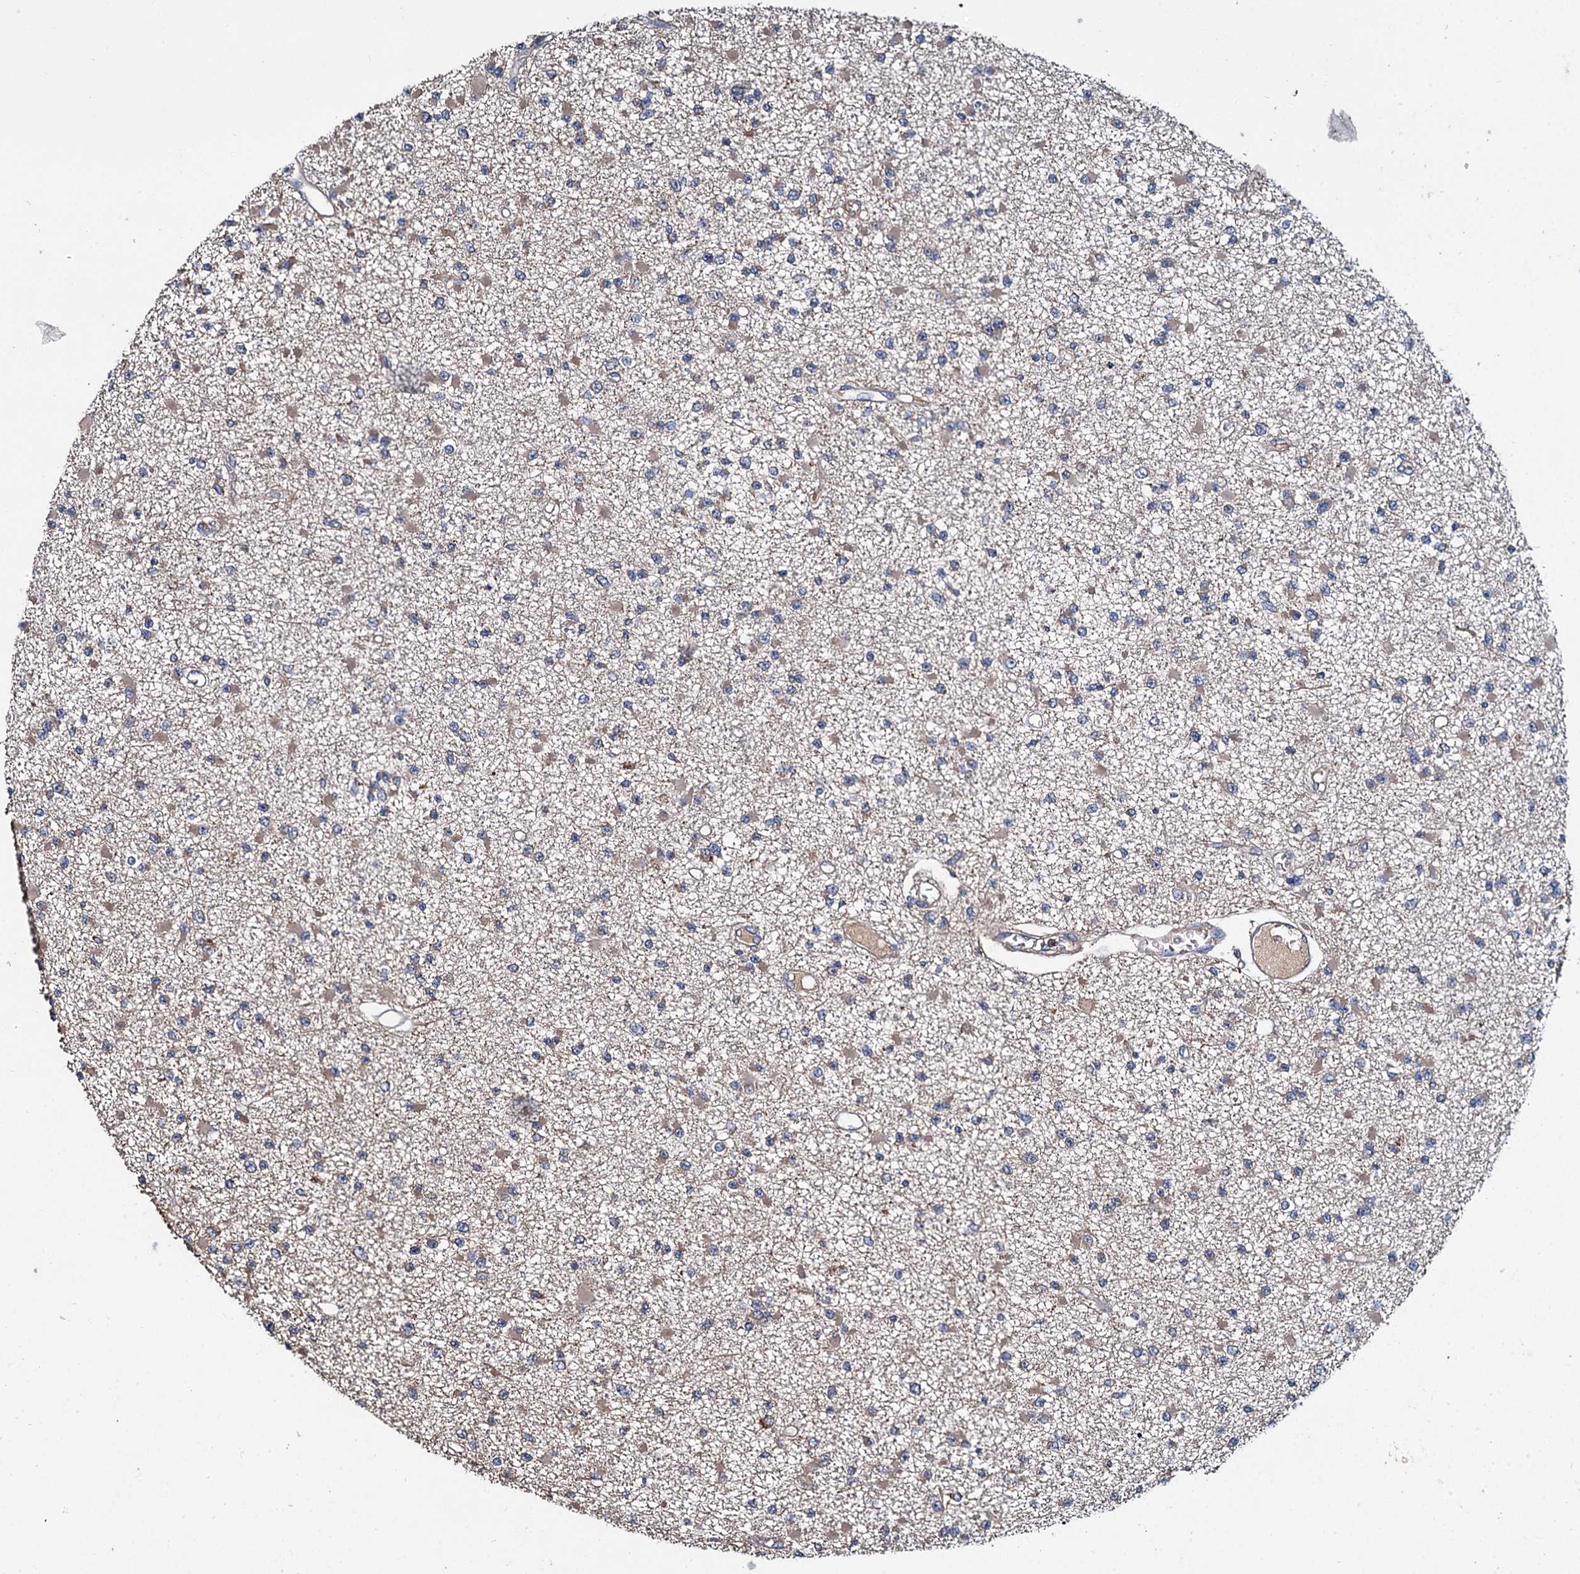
{"staining": {"intensity": "weak", "quantity": "<25%", "location": "cytoplasmic/membranous"}, "tissue": "glioma", "cell_type": "Tumor cells", "image_type": "cancer", "snomed": [{"axis": "morphology", "description": "Glioma, malignant, Low grade"}, {"axis": "topography", "description": "Brain"}], "caption": "There is no significant positivity in tumor cells of glioma. (Stains: DAB (3,3'-diaminobenzidine) immunohistochemistry (IHC) with hematoxylin counter stain, Microscopy: brightfield microscopy at high magnification).", "gene": "CEP192", "patient": {"sex": "female", "age": 22}}